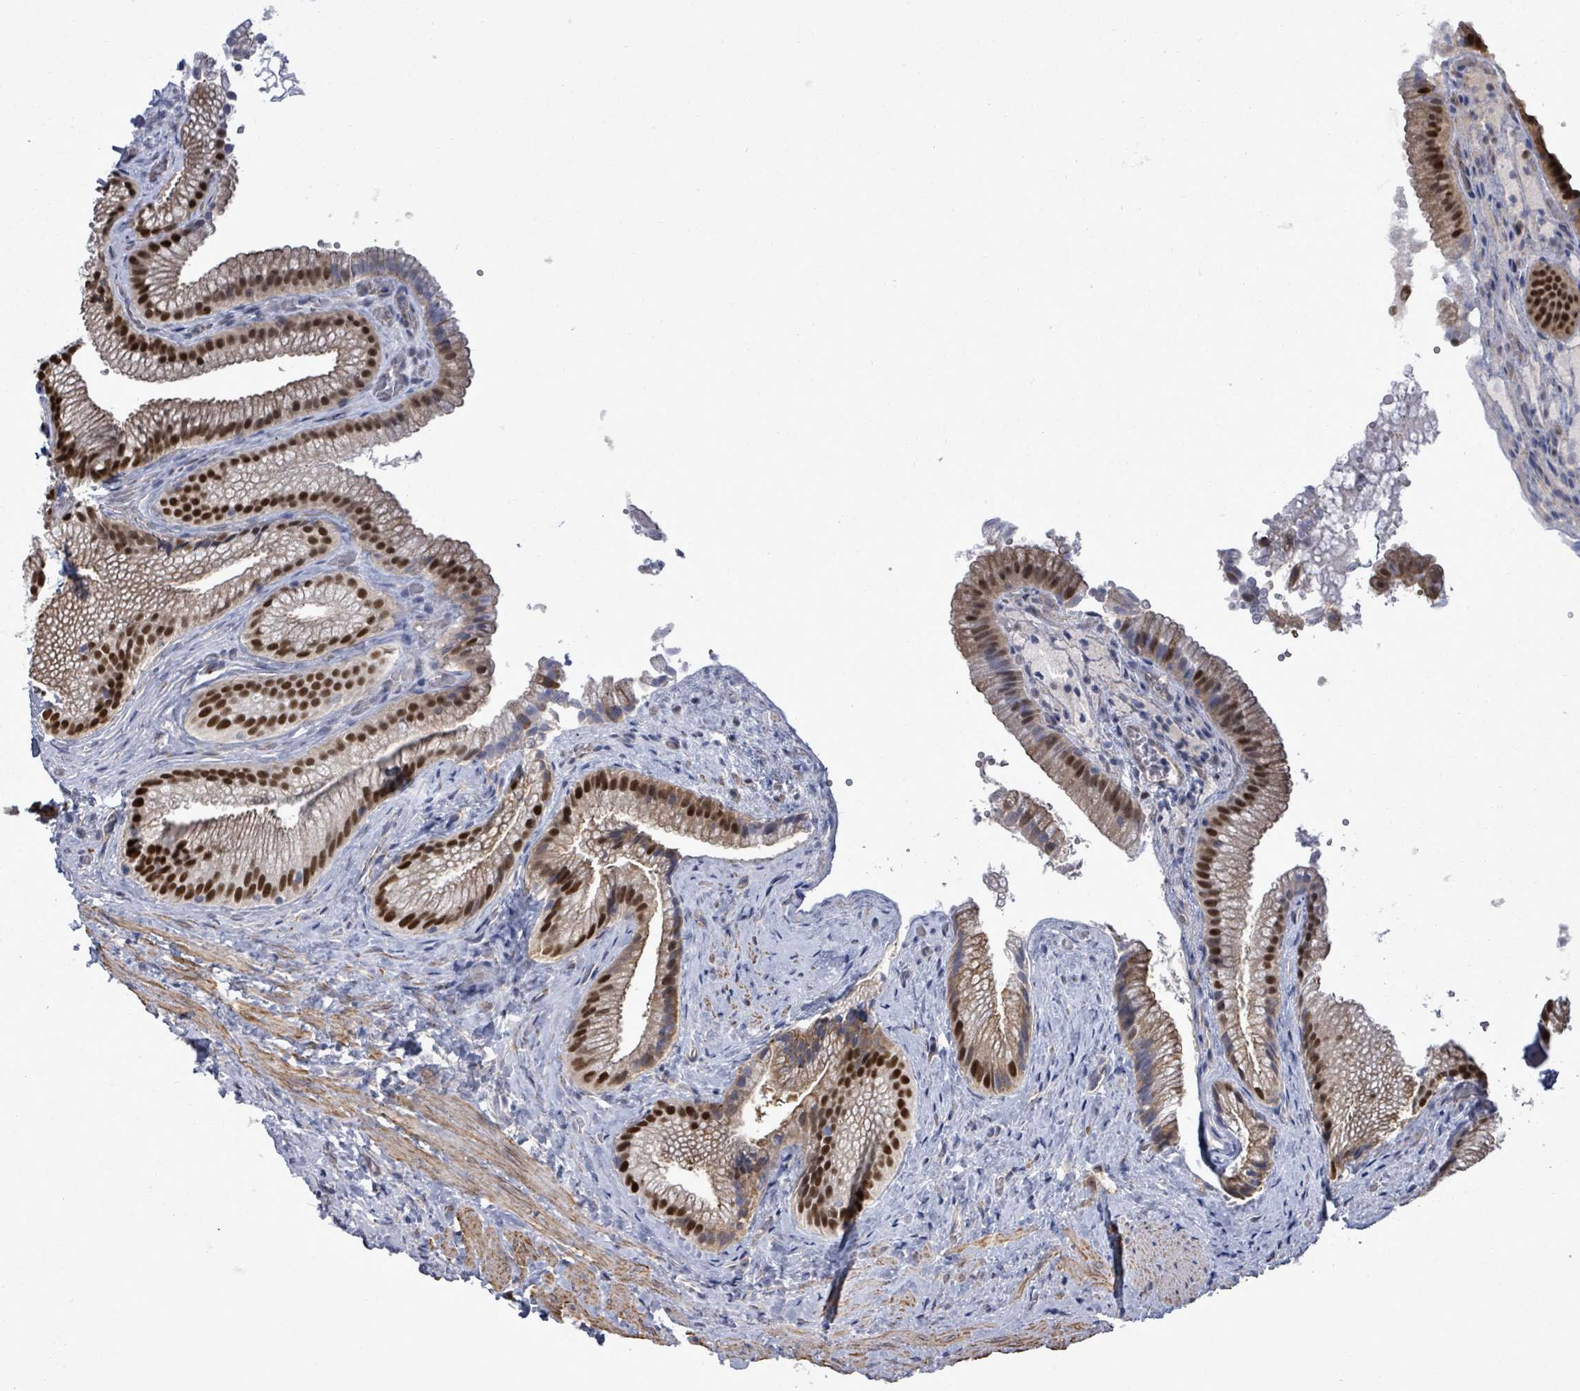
{"staining": {"intensity": "strong", "quantity": "25%-75%", "location": "cytoplasmic/membranous,nuclear"}, "tissue": "gallbladder", "cell_type": "Glandular cells", "image_type": "normal", "snomed": [{"axis": "morphology", "description": "Normal tissue, NOS"}, {"axis": "morphology", "description": "Inflammation, NOS"}, {"axis": "topography", "description": "Gallbladder"}], "caption": "Human gallbladder stained for a protein (brown) exhibits strong cytoplasmic/membranous,nuclear positive expression in approximately 25%-75% of glandular cells.", "gene": "PAPSS1", "patient": {"sex": "male", "age": 51}}